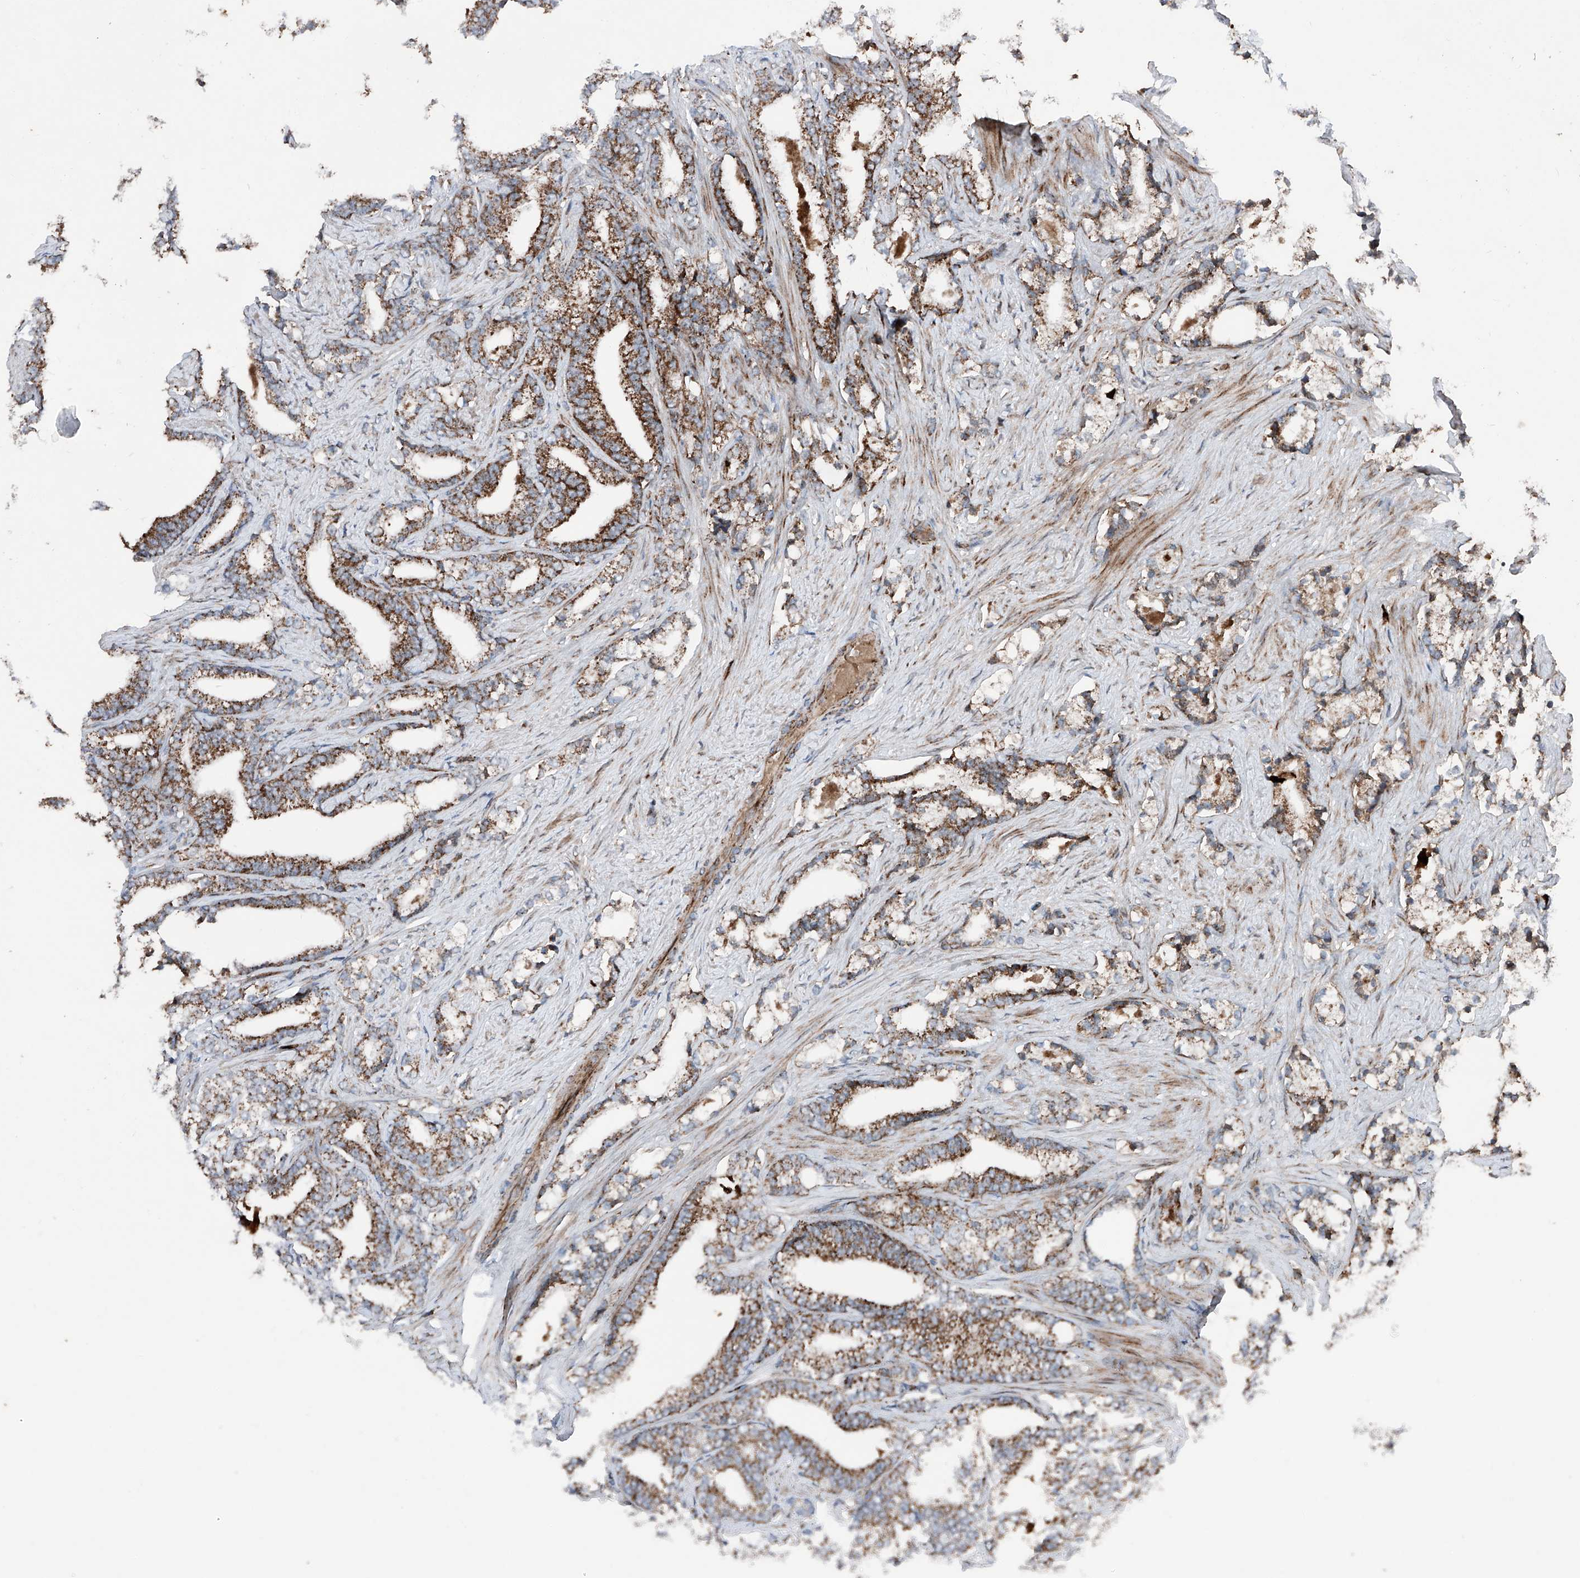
{"staining": {"intensity": "moderate", "quantity": ">75%", "location": "cytoplasmic/membranous"}, "tissue": "prostate cancer", "cell_type": "Tumor cells", "image_type": "cancer", "snomed": [{"axis": "morphology", "description": "Adenocarcinoma, High grade"}, {"axis": "topography", "description": "Prostate and seminal vesicle, NOS"}], "caption": "A brown stain shows moderate cytoplasmic/membranous expression of a protein in human prostate cancer (adenocarcinoma (high-grade)) tumor cells.", "gene": "DAD1", "patient": {"sex": "male", "age": 67}}